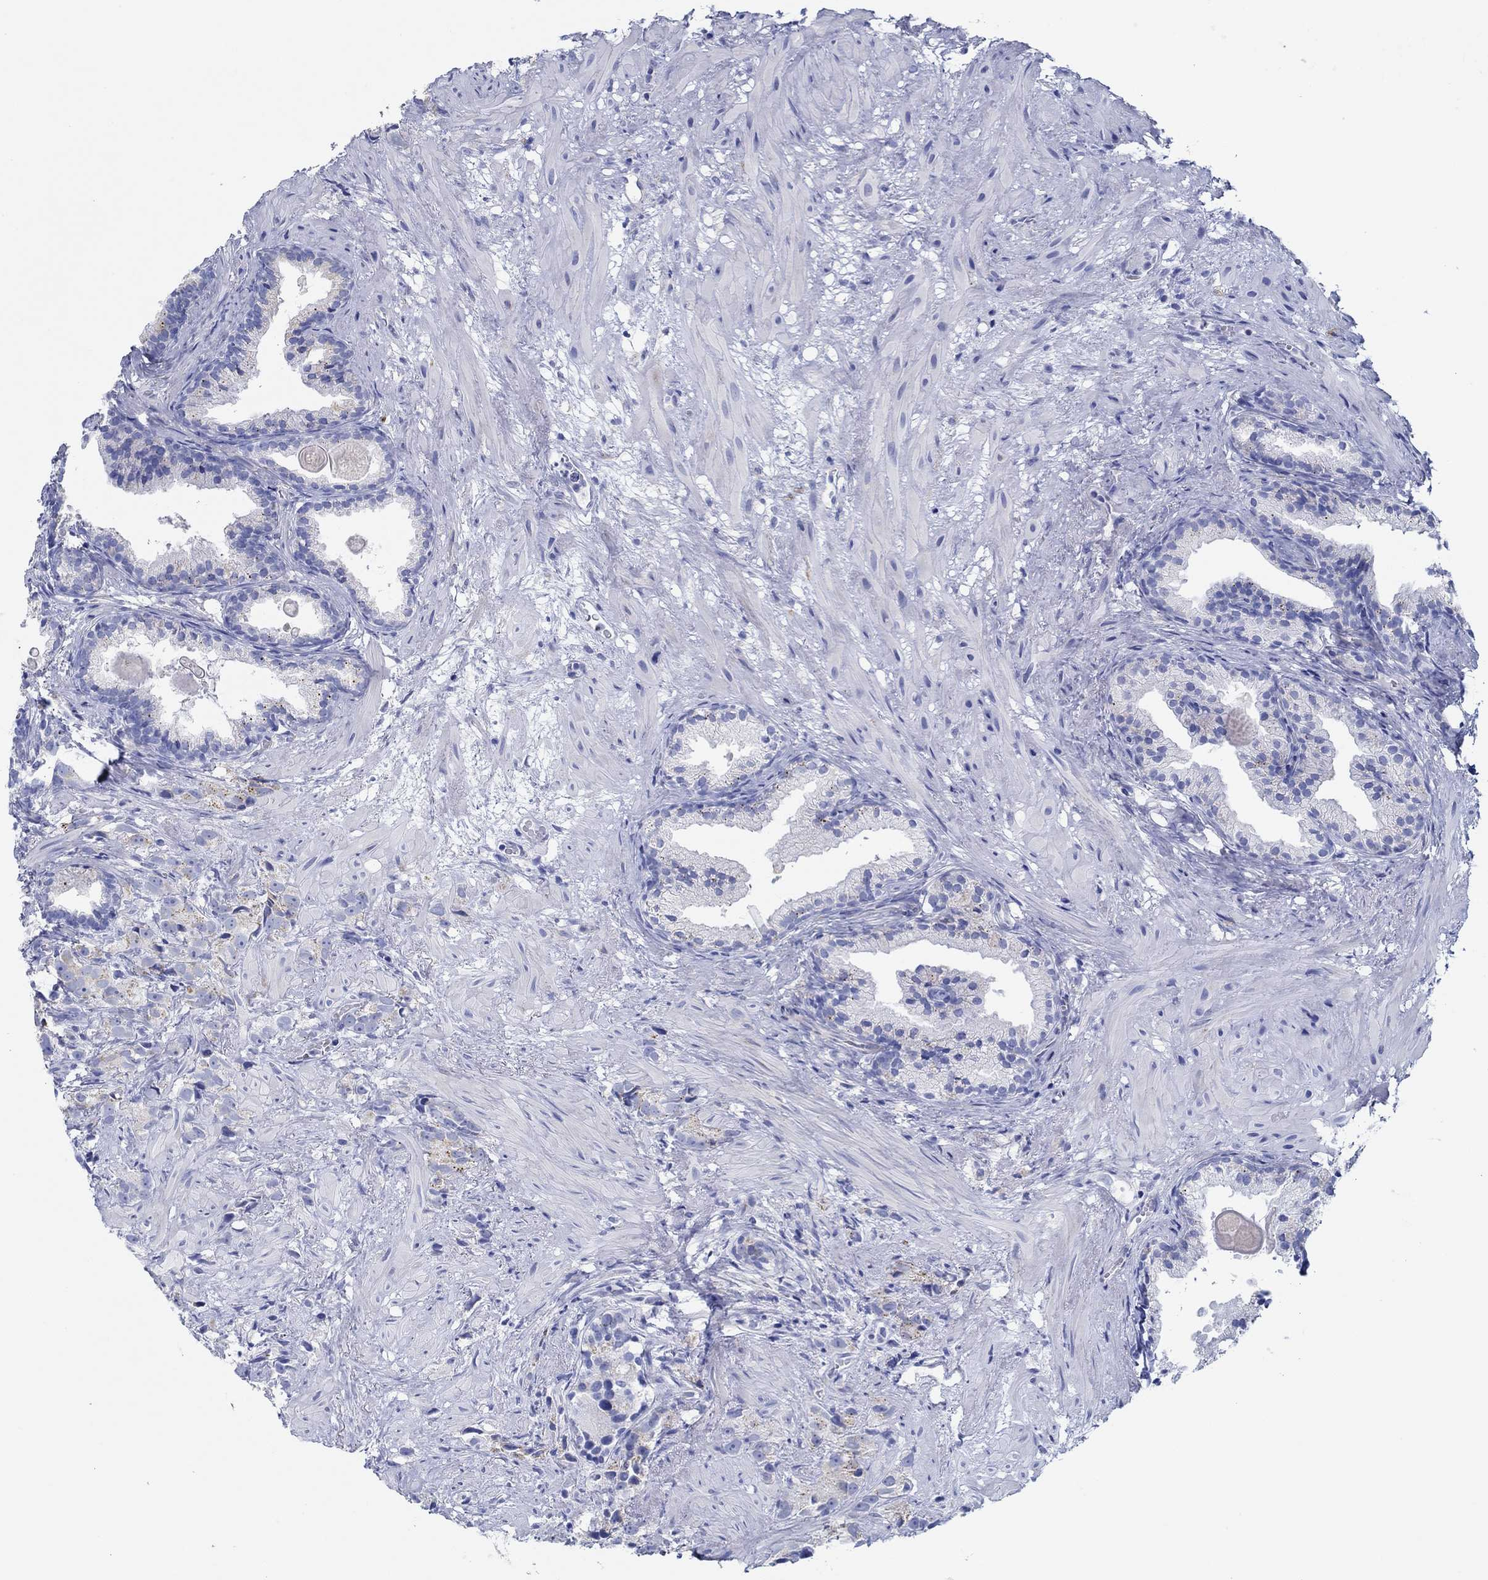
{"staining": {"intensity": "strong", "quantity": ">75%", "location": "cytoplasmic/membranous"}, "tissue": "prostate cancer", "cell_type": "Tumor cells", "image_type": "cancer", "snomed": [{"axis": "morphology", "description": "Adenocarcinoma, High grade"}, {"axis": "topography", "description": "Prostate"}], "caption": "Immunohistochemistry micrograph of human adenocarcinoma (high-grade) (prostate) stained for a protein (brown), which exhibits high levels of strong cytoplasmic/membranous staining in about >75% of tumor cells.", "gene": "IGFBP6", "patient": {"sex": "male", "age": 90}}